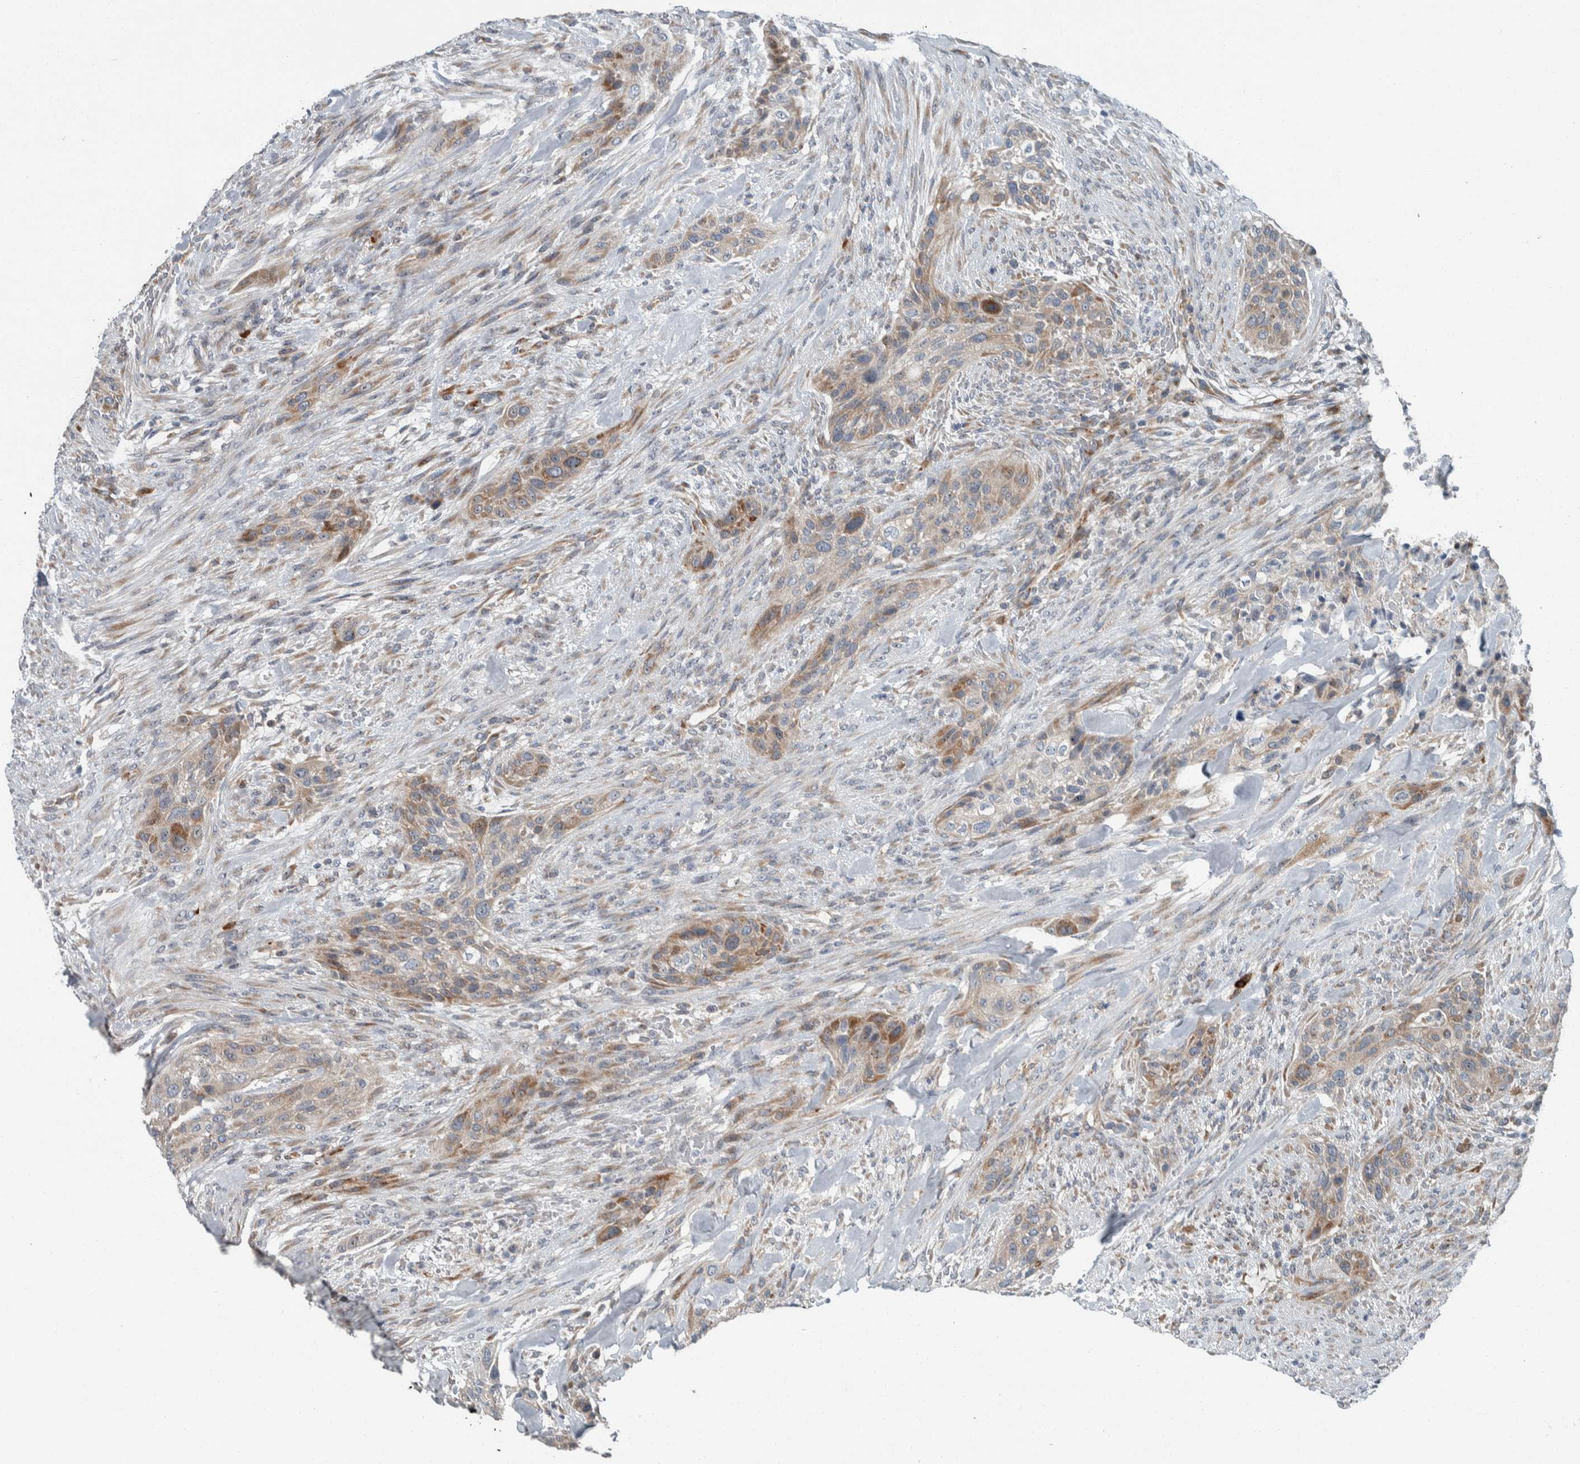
{"staining": {"intensity": "moderate", "quantity": "<25%", "location": "cytoplasmic/membranous"}, "tissue": "urothelial cancer", "cell_type": "Tumor cells", "image_type": "cancer", "snomed": [{"axis": "morphology", "description": "Urothelial carcinoma, High grade"}, {"axis": "topography", "description": "Urinary bladder"}], "caption": "IHC micrograph of neoplastic tissue: human urothelial cancer stained using immunohistochemistry shows low levels of moderate protein expression localized specifically in the cytoplasmic/membranous of tumor cells, appearing as a cytoplasmic/membranous brown color.", "gene": "USP25", "patient": {"sex": "male", "age": 35}}